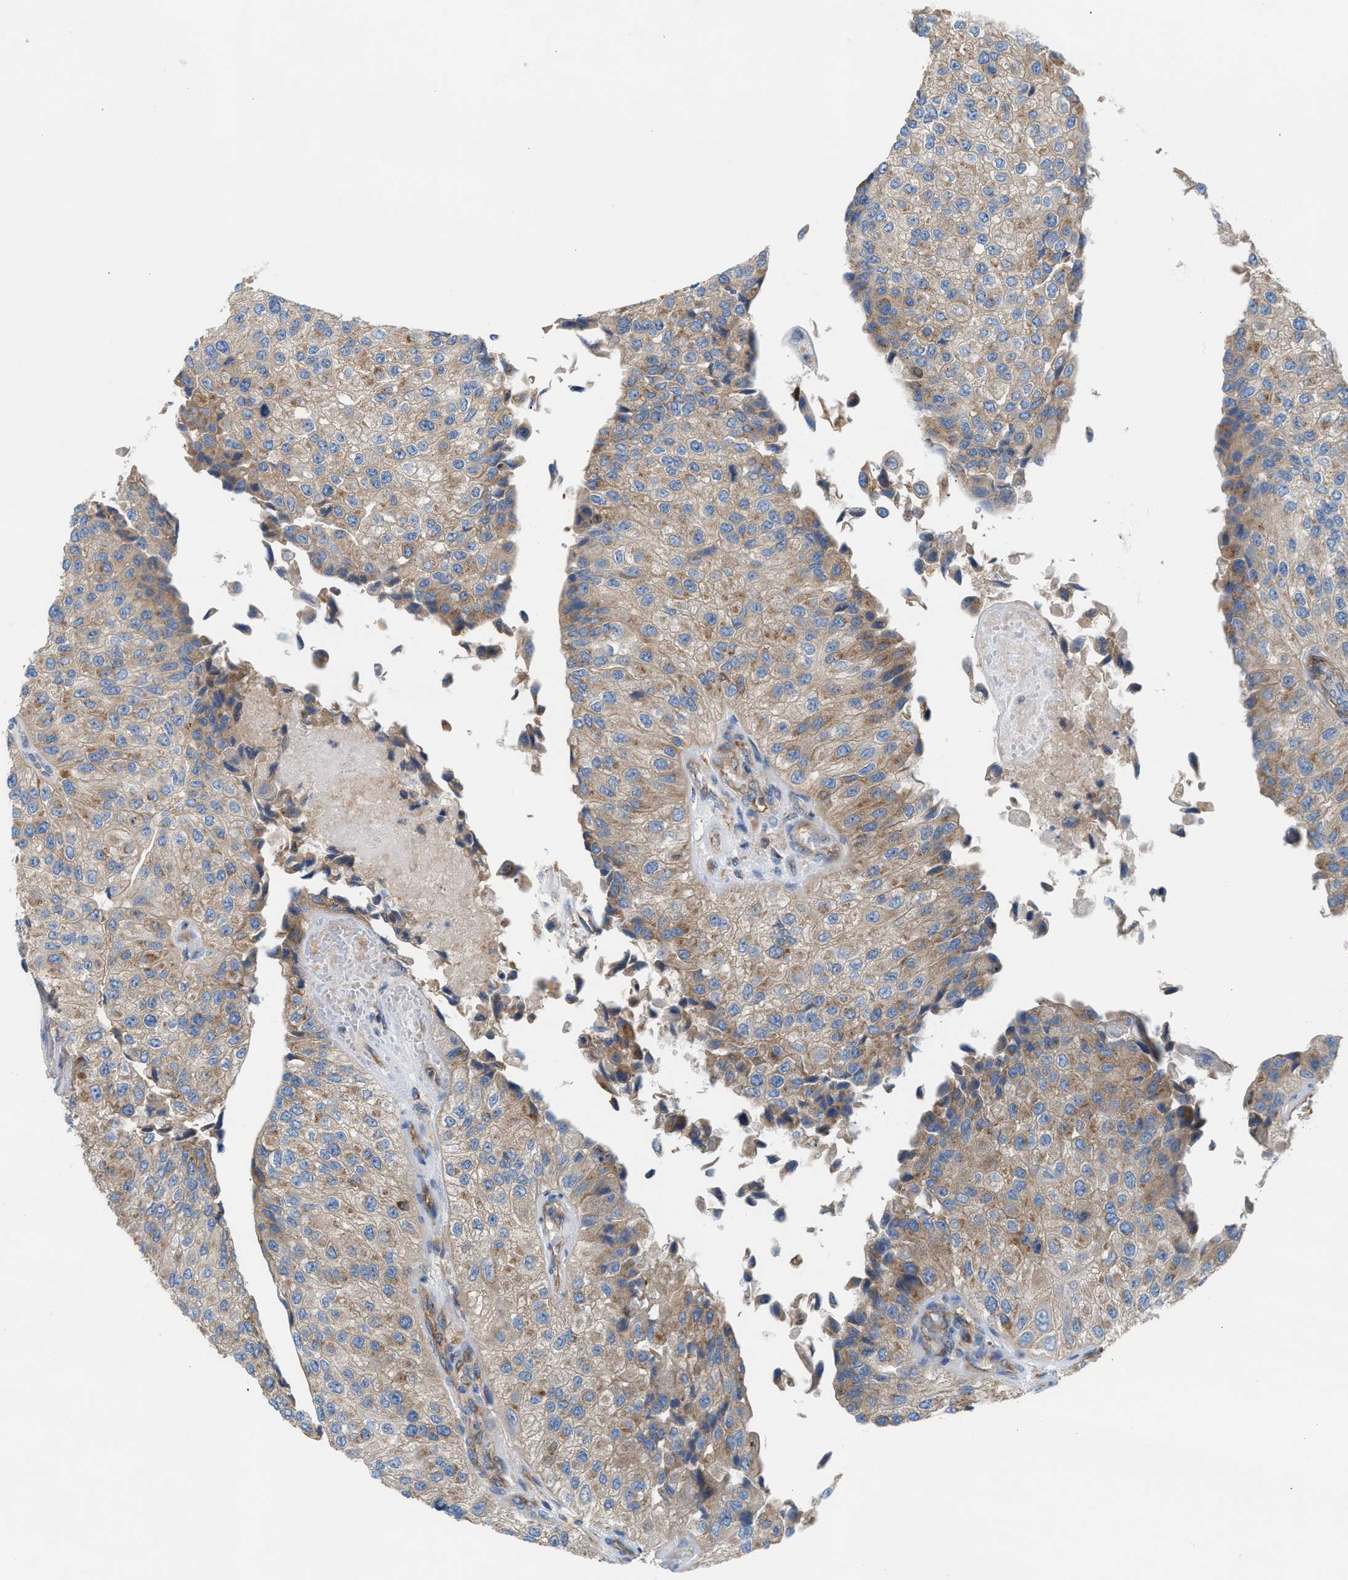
{"staining": {"intensity": "weak", "quantity": ">75%", "location": "cytoplasmic/membranous"}, "tissue": "urothelial cancer", "cell_type": "Tumor cells", "image_type": "cancer", "snomed": [{"axis": "morphology", "description": "Urothelial carcinoma, High grade"}, {"axis": "topography", "description": "Kidney"}, {"axis": "topography", "description": "Urinary bladder"}], "caption": "There is low levels of weak cytoplasmic/membranous positivity in tumor cells of urothelial carcinoma (high-grade), as demonstrated by immunohistochemical staining (brown color).", "gene": "TBC1D15", "patient": {"sex": "male", "age": 77}}